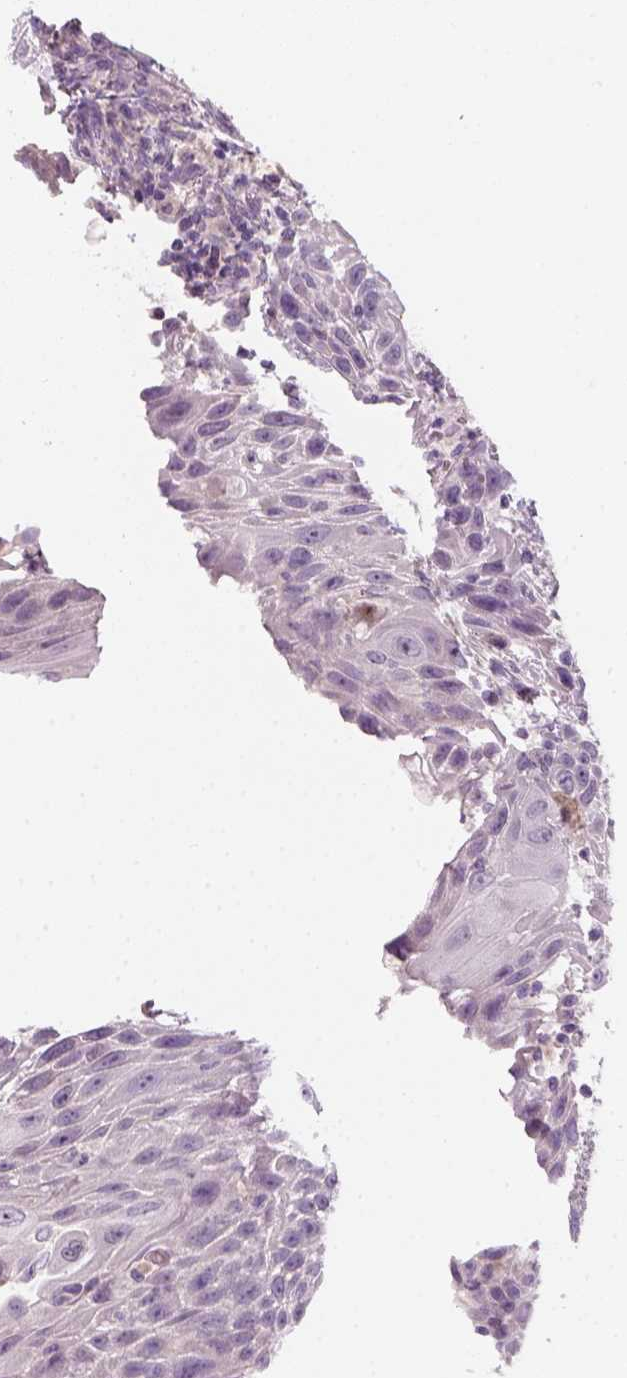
{"staining": {"intensity": "negative", "quantity": "none", "location": "none"}, "tissue": "head and neck cancer", "cell_type": "Tumor cells", "image_type": "cancer", "snomed": [{"axis": "morphology", "description": "Squamous cell carcinoma, NOS"}, {"axis": "topography", "description": "Head-Neck"}], "caption": "Image shows no protein positivity in tumor cells of head and neck cancer (squamous cell carcinoma) tissue.", "gene": "NUDT6", "patient": {"sex": "male", "age": 69}}